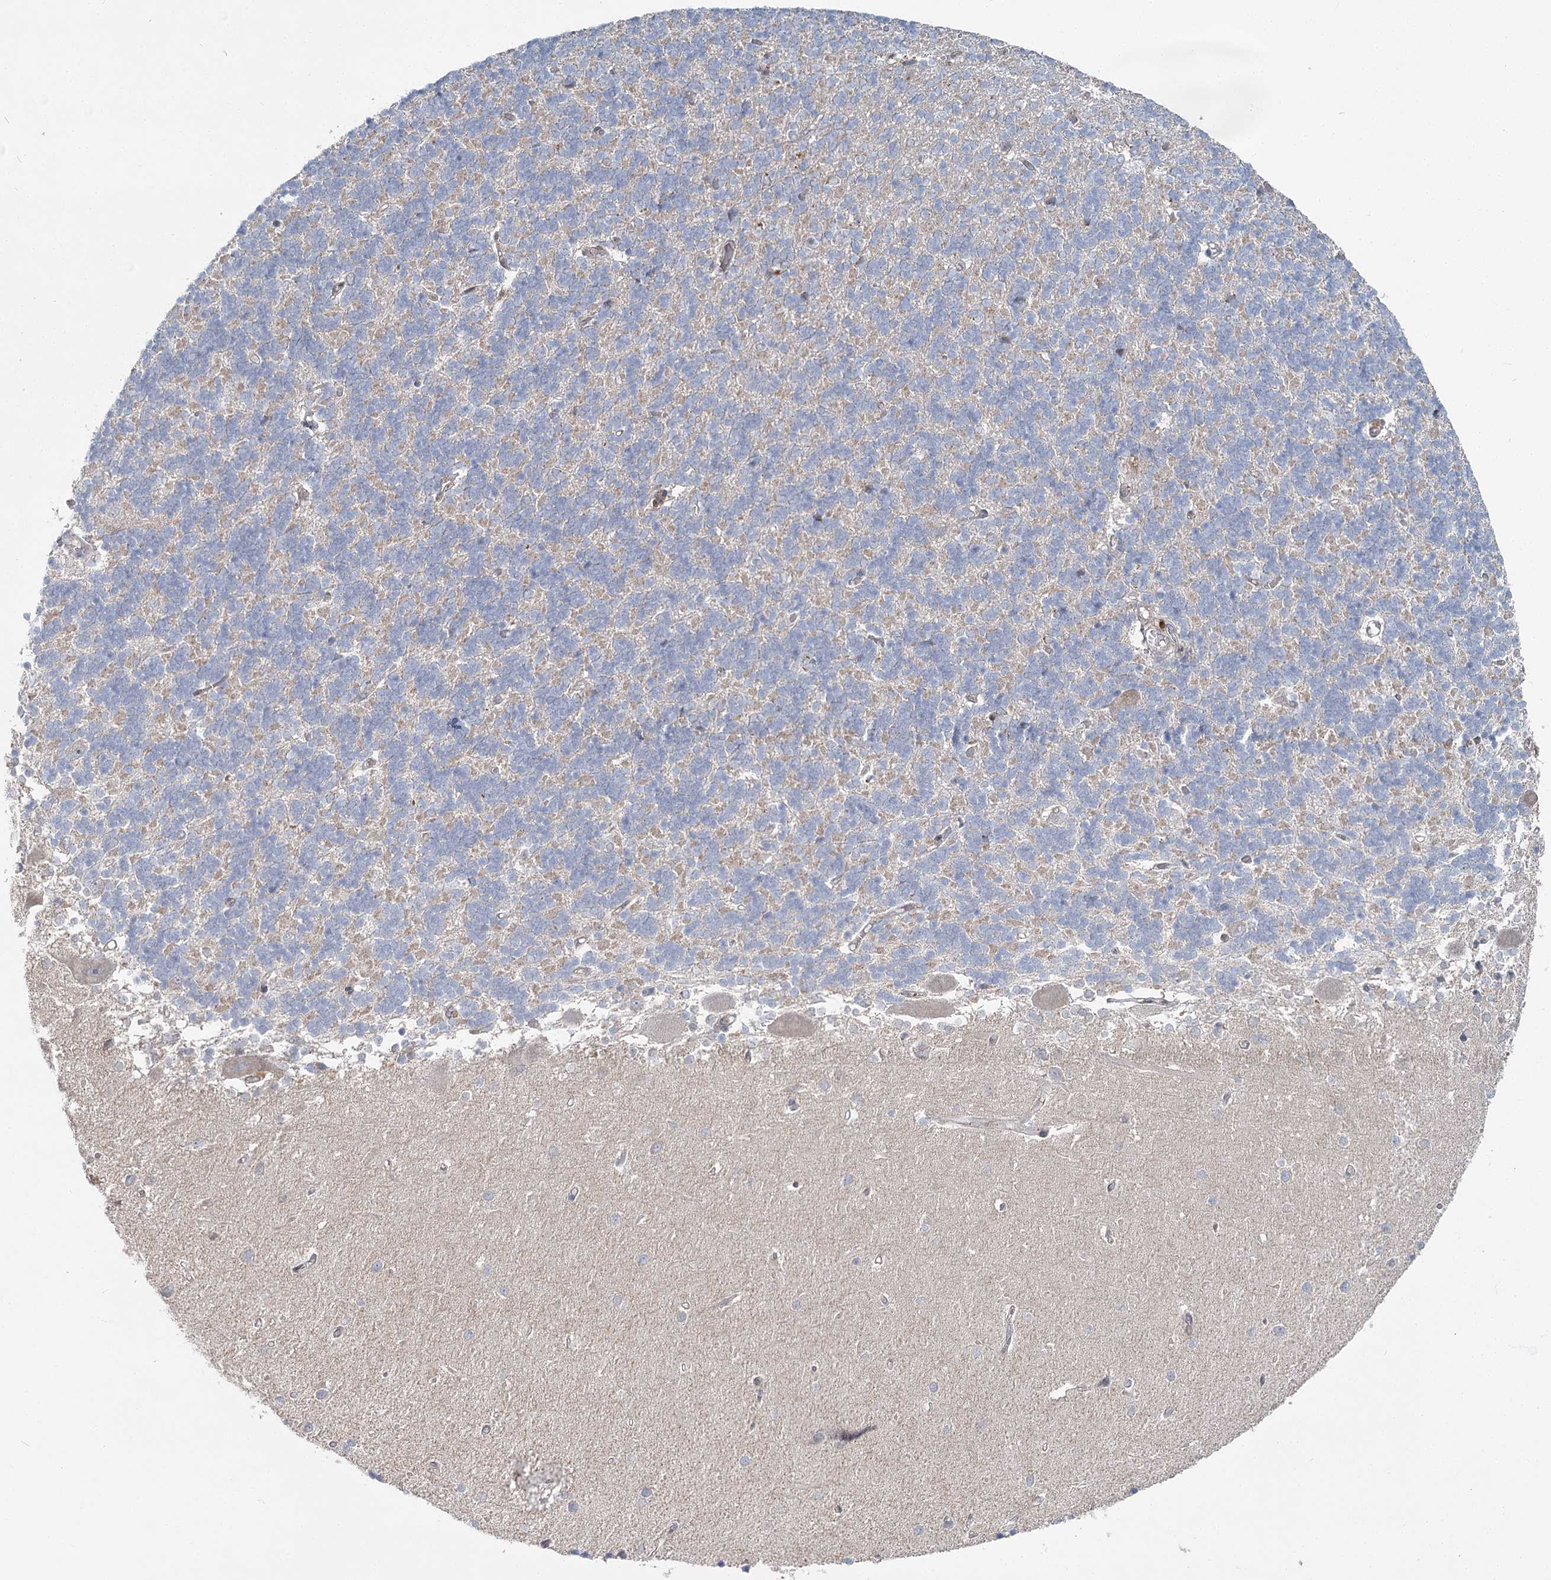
{"staining": {"intensity": "weak", "quantity": "<25%", "location": "cytoplasmic/membranous"}, "tissue": "cerebellum", "cell_type": "Cells in granular layer", "image_type": "normal", "snomed": [{"axis": "morphology", "description": "Normal tissue, NOS"}, {"axis": "topography", "description": "Cerebellum"}], "caption": "This micrograph is of normal cerebellum stained with immunohistochemistry (IHC) to label a protein in brown with the nuclei are counter-stained blue. There is no positivity in cells in granular layer.", "gene": "THNSL1", "patient": {"sex": "male", "age": 37}}